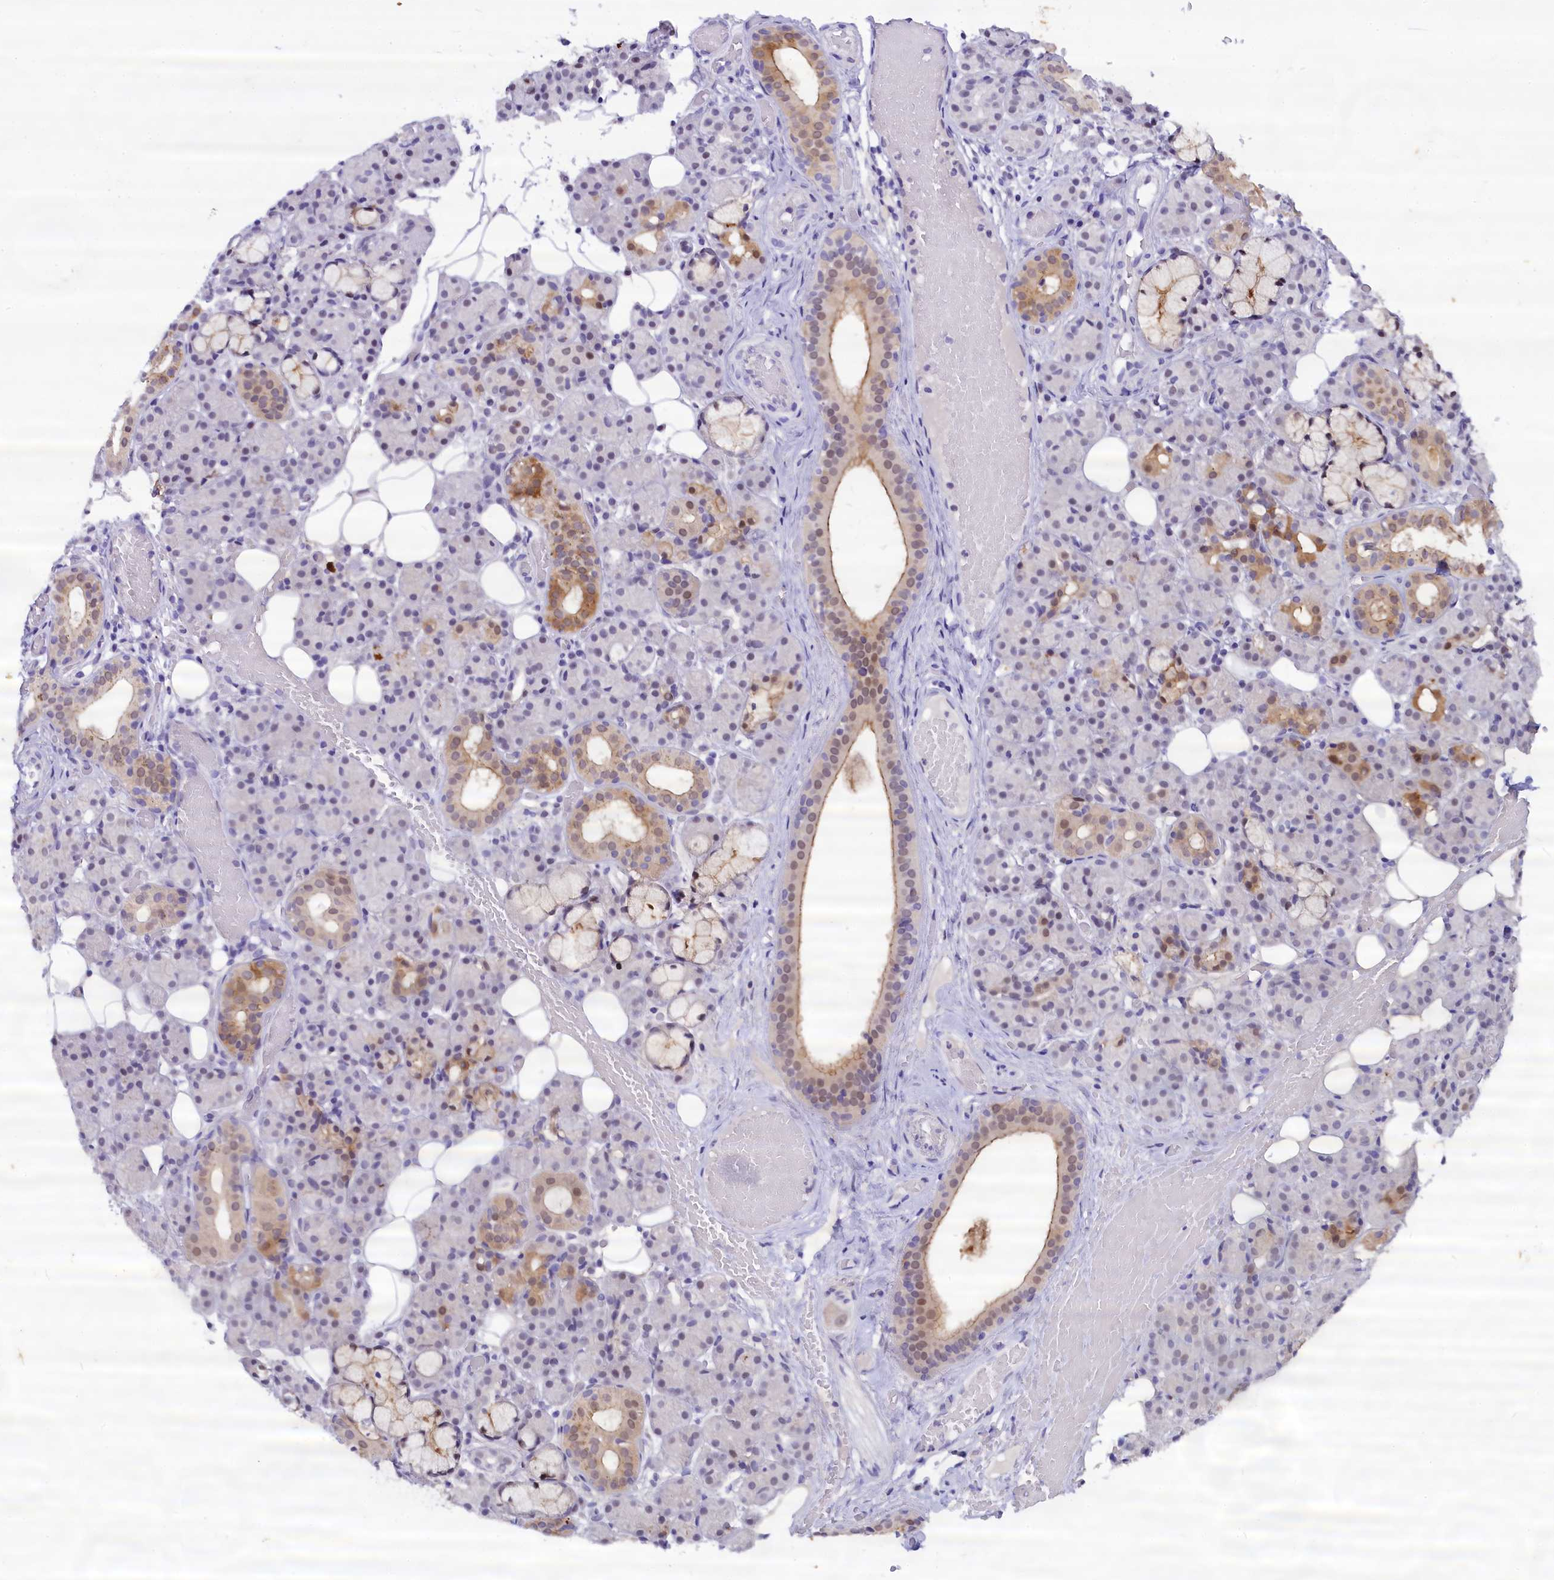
{"staining": {"intensity": "moderate", "quantity": "<25%", "location": "cytoplasmic/membranous,nuclear"}, "tissue": "salivary gland", "cell_type": "Glandular cells", "image_type": "normal", "snomed": [{"axis": "morphology", "description": "Normal tissue, NOS"}, {"axis": "topography", "description": "Salivary gland"}], "caption": "Protein expression analysis of benign salivary gland reveals moderate cytoplasmic/membranous,nuclear positivity in about <25% of glandular cells.", "gene": "OSGEP", "patient": {"sex": "male", "age": 63}}